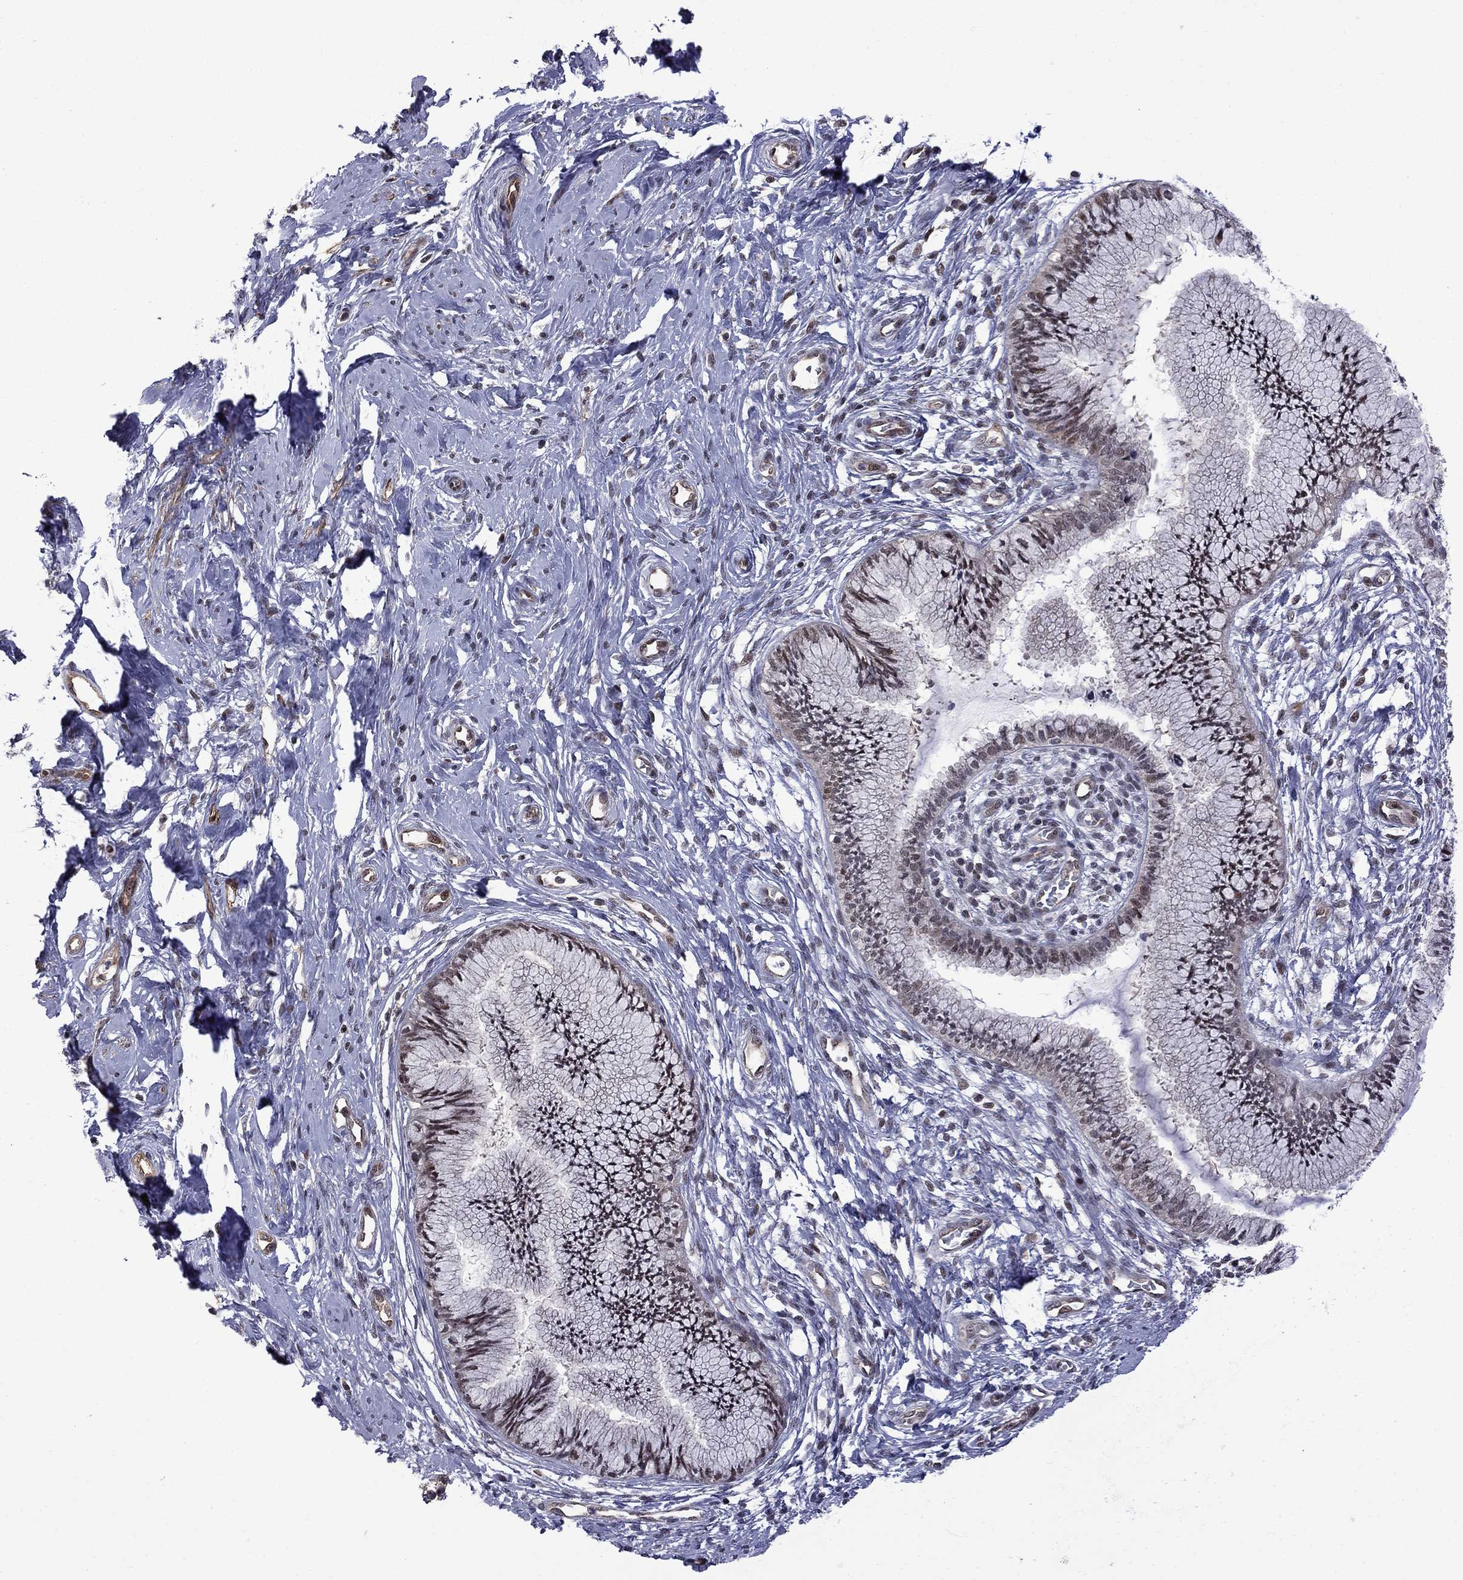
{"staining": {"intensity": "negative", "quantity": "none", "location": "none"}, "tissue": "cervical cancer", "cell_type": "Tumor cells", "image_type": "cancer", "snomed": [{"axis": "morphology", "description": "Normal tissue, NOS"}, {"axis": "morphology", "description": "Squamous cell carcinoma, NOS"}, {"axis": "topography", "description": "Cervix"}], "caption": "A micrograph of squamous cell carcinoma (cervical) stained for a protein exhibits no brown staining in tumor cells.", "gene": "BRF1", "patient": {"sex": "female", "age": 39}}